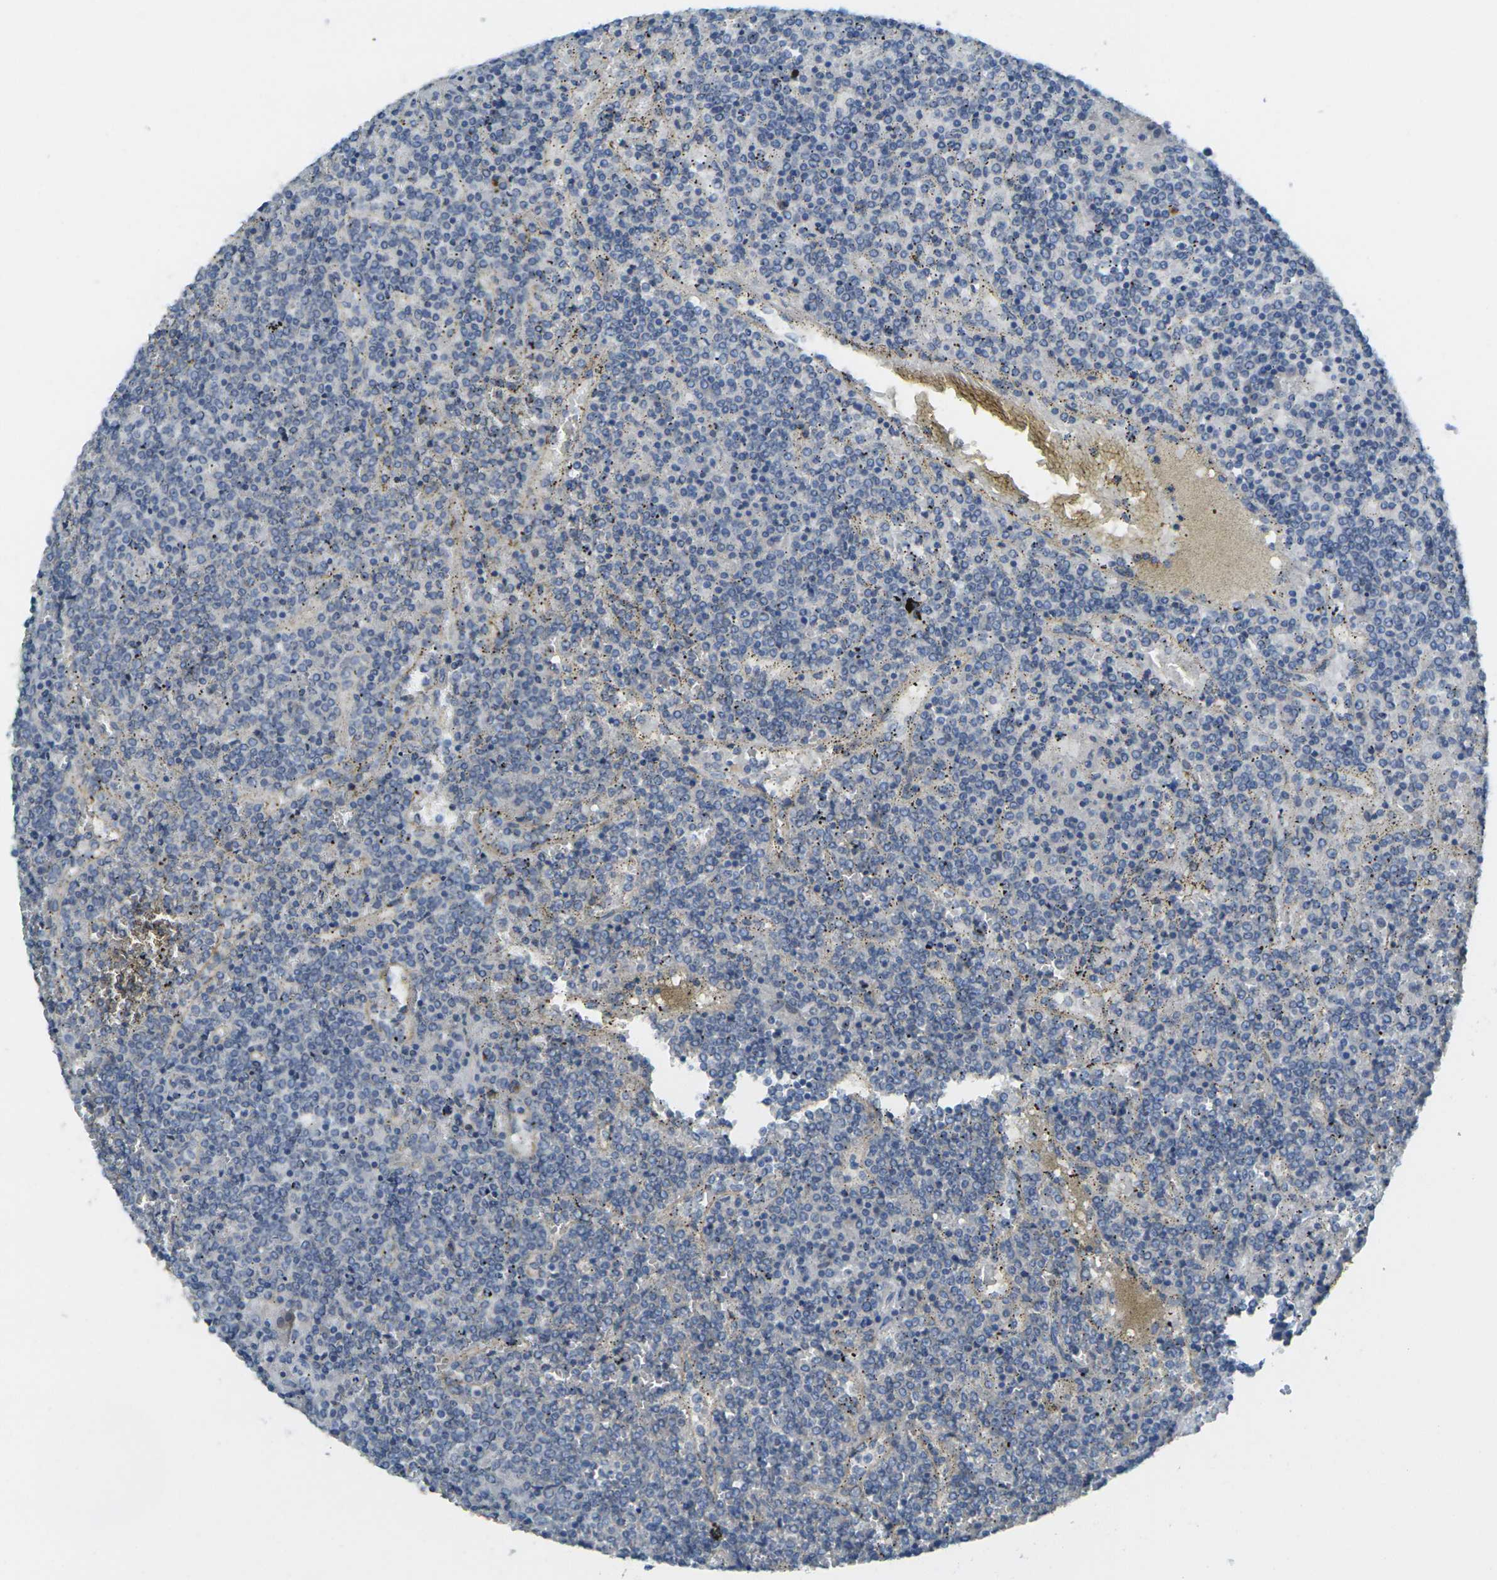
{"staining": {"intensity": "negative", "quantity": "none", "location": "none"}, "tissue": "lymphoma", "cell_type": "Tumor cells", "image_type": "cancer", "snomed": [{"axis": "morphology", "description": "Malignant lymphoma, non-Hodgkin's type, Low grade"}, {"axis": "topography", "description": "Spleen"}], "caption": "An image of human malignant lymphoma, non-Hodgkin's type (low-grade) is negative for staining in tumor cells.", "gene": "RHBDD1", "patient": {"sex": "female", "age": 19}}